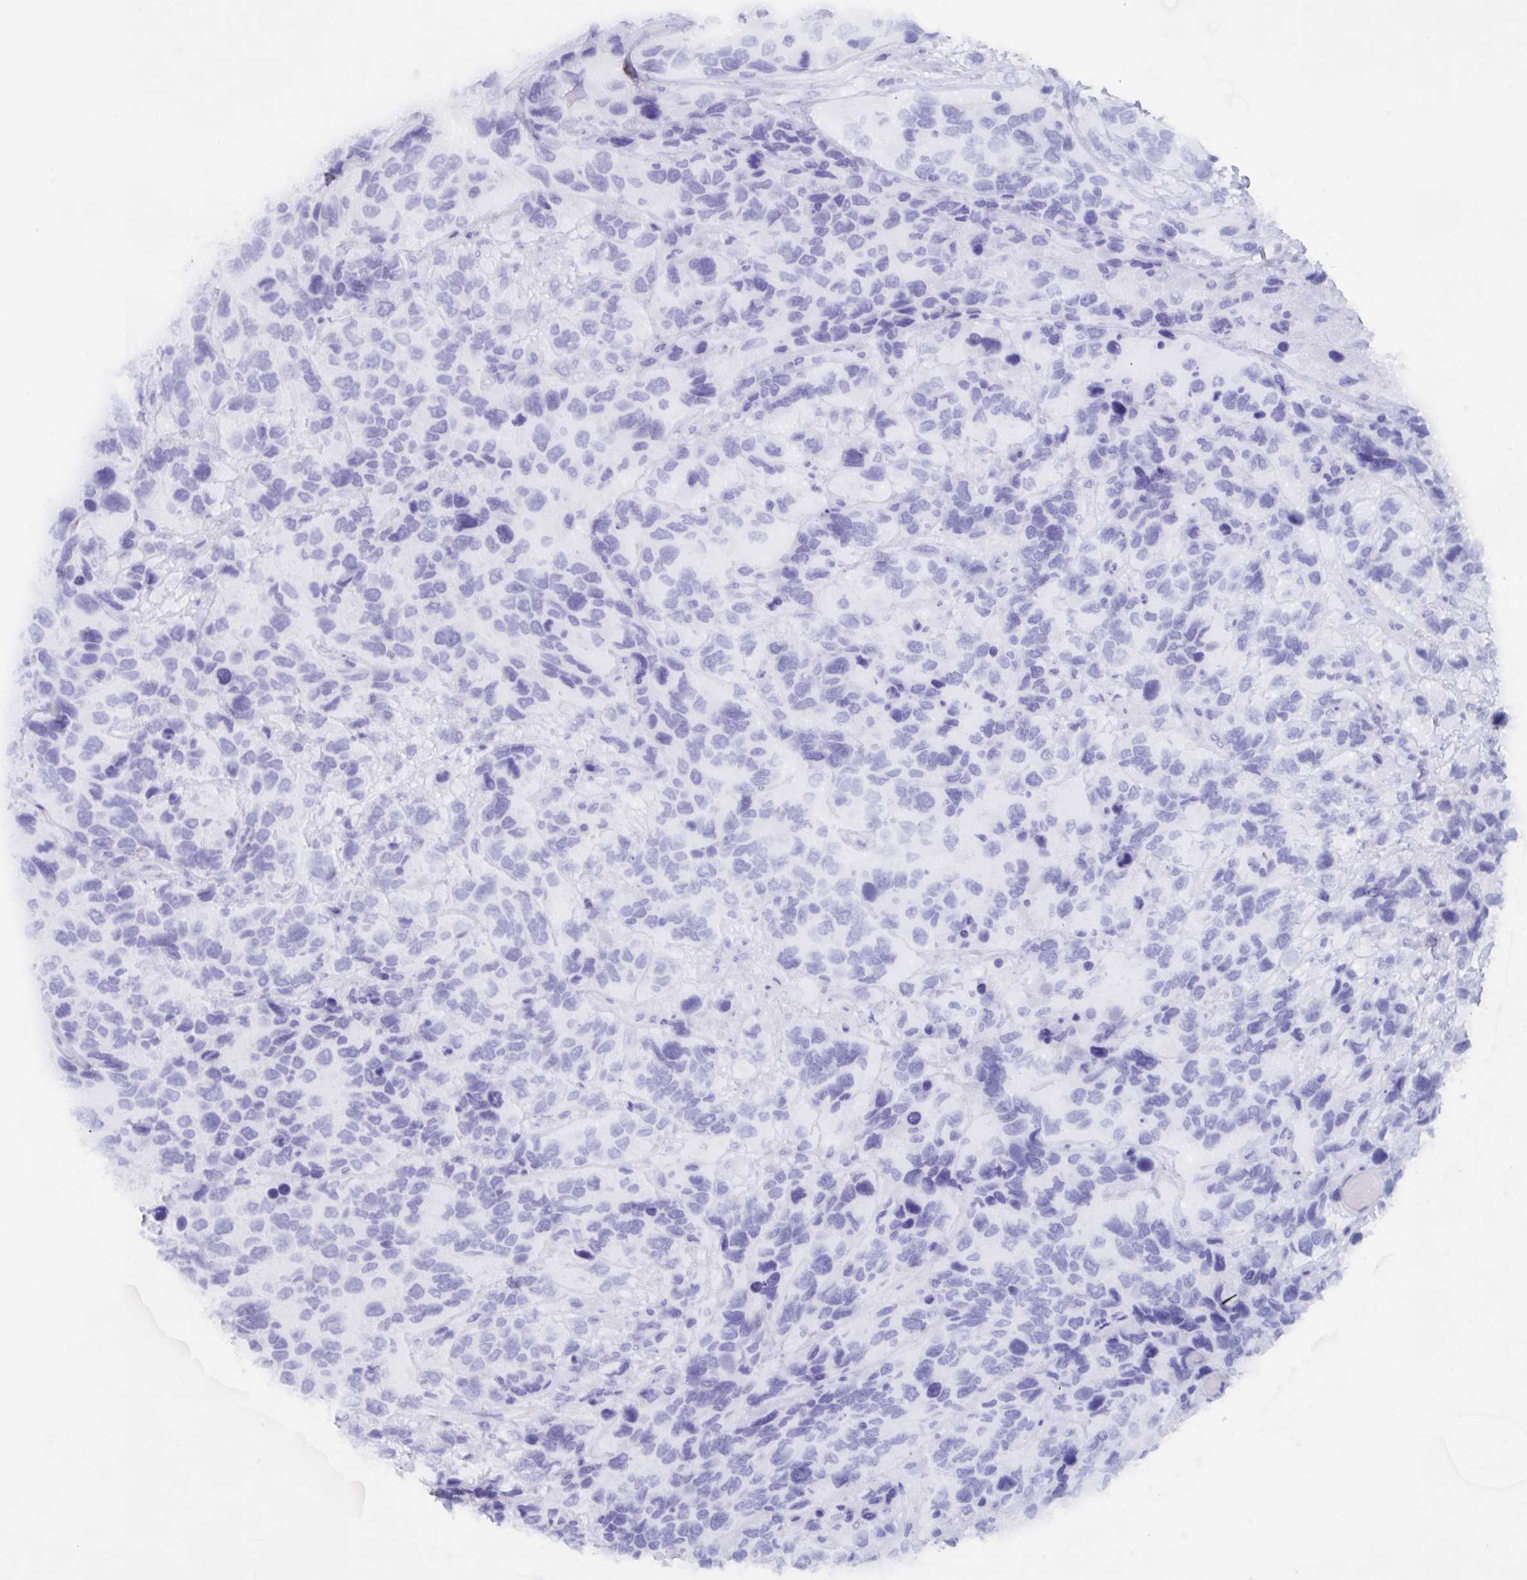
{"staining": {"intensity": "negative", "quantity": "none", "location": "none"}, "tissue": "urothelial cancer", "cell_type": "Tumor cells", "image_type": "cancer", "snomed": [{"axis": "morphology", "description": "Urothelial carcinoma, High grade"}, {"axis": "topography", "description": "Urinary bladder"}], "caption": "Tumor cells are negative for brown protein staining in urothelial carcinoma (high-grade).", "gene": "POU2F3", "patient": {"sex": "female", "age": 70}}